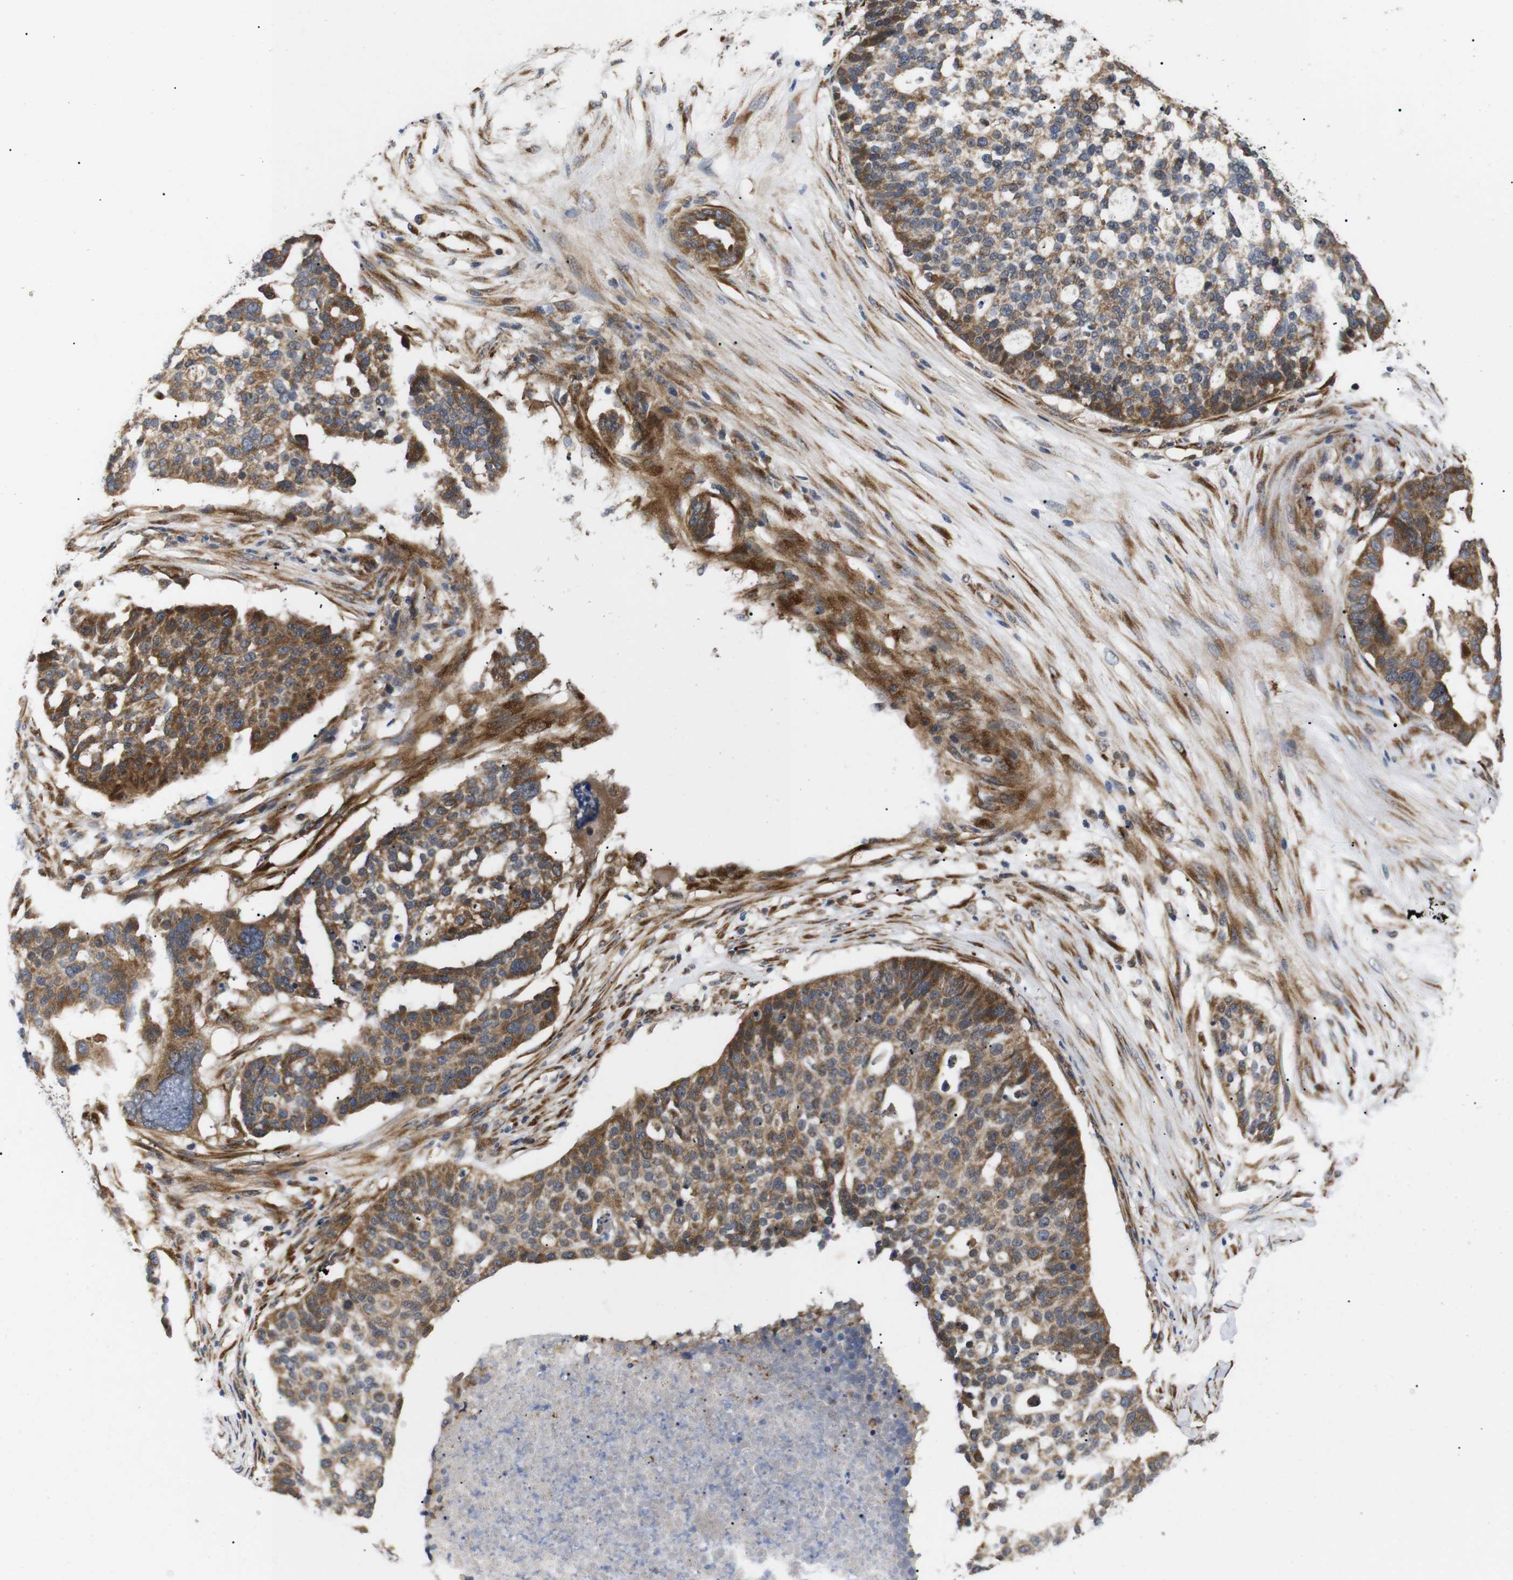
{"staining": {"intensity": "strong", "quantity": ">75%", "location": "cytoplasmic/membranous"}, "tissue": "ovarian cancer", "cell_type": "Tumor cells", "image_type": "cancer", "snomed": [{"axis": "morphology", "description": "Cystadenocarcinoma, serous, NOS"}, {"axis": "topography", "description": "Ovary"}], "caption": "Immunohistochemical staining of ovarian cancer (serous cystadenocarcinoma) shows high levels of strong cytoplasmic/membranous protein staining in approximately >75% of tumor cells.", "gene": "KANK4", "patient": {"sex": "female", "age": 59}}